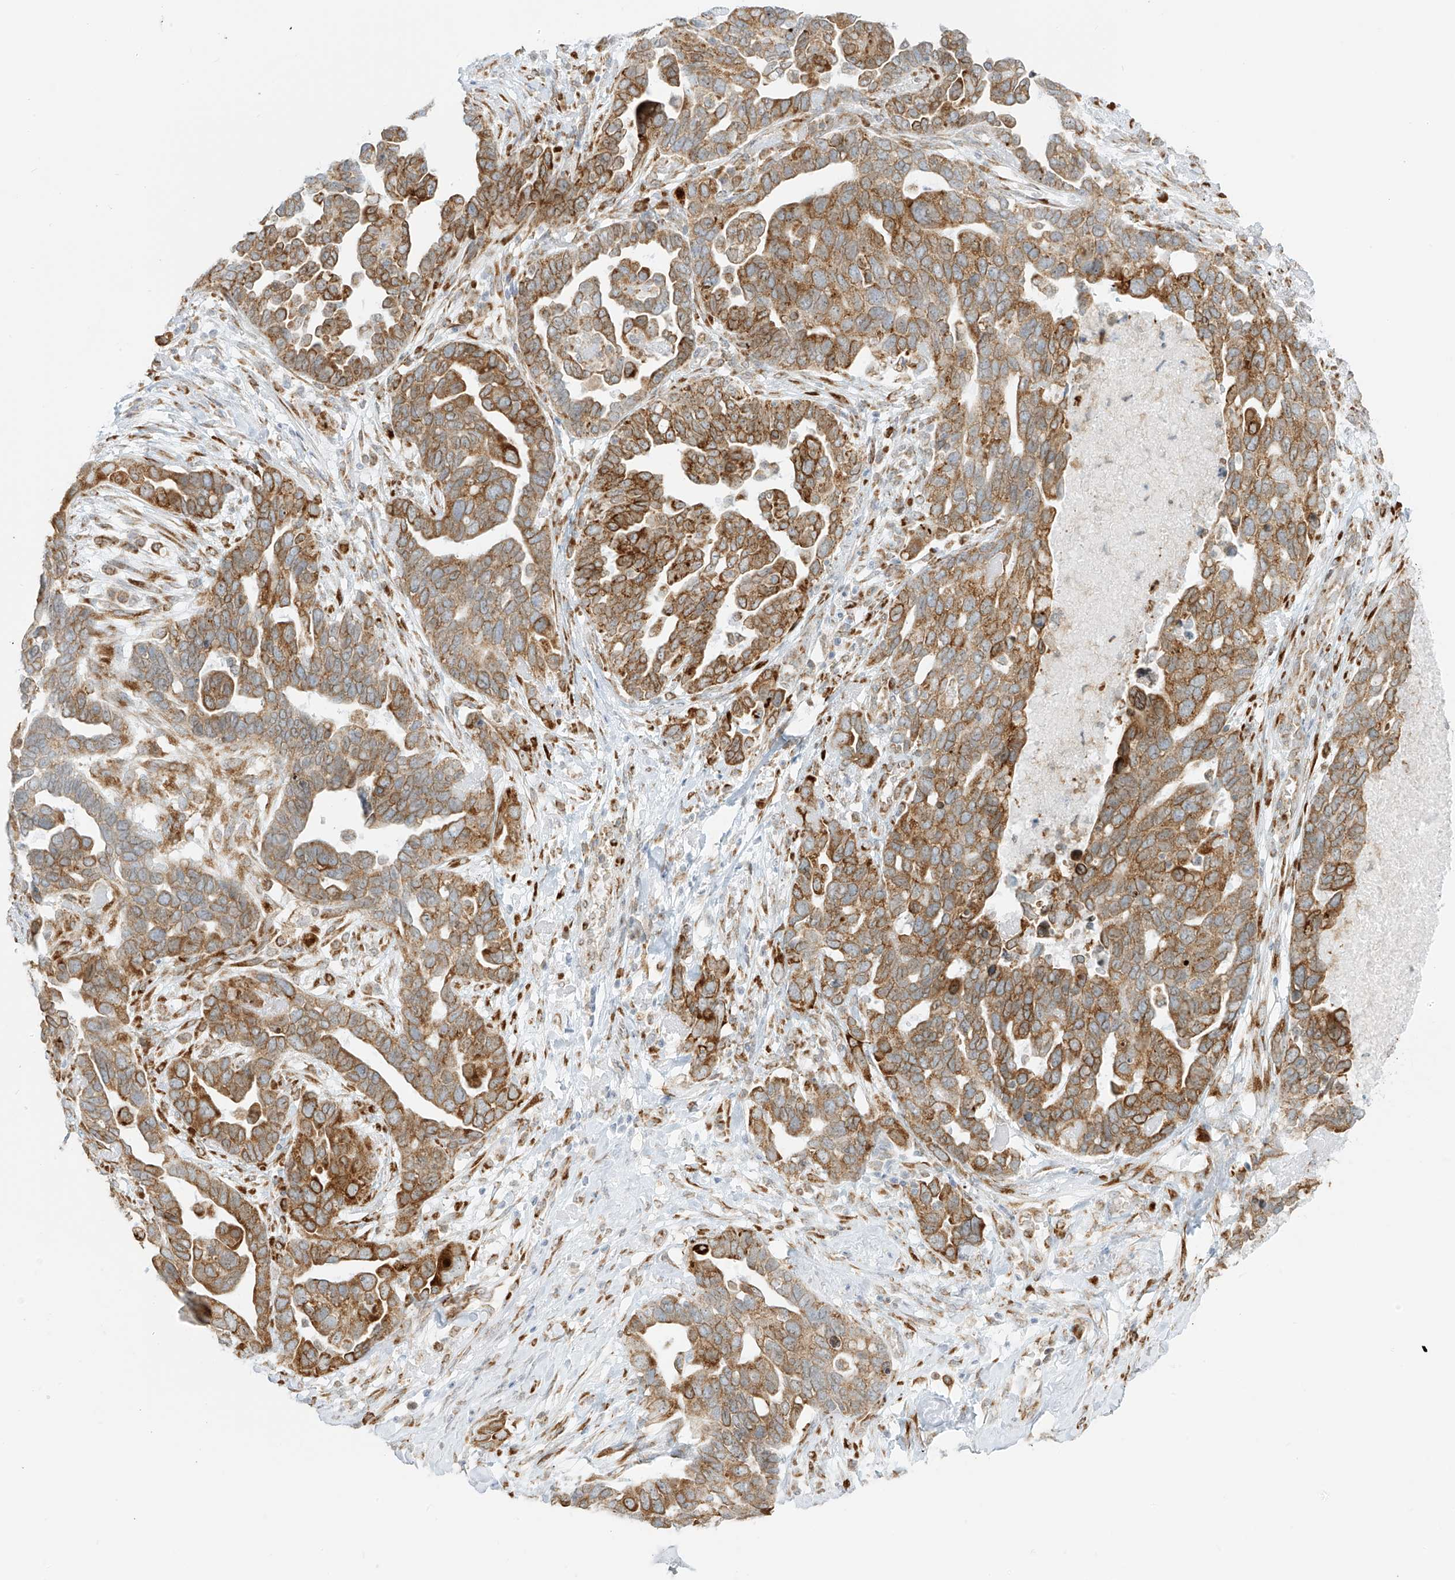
{"staining": {"intensity": "strong", "quantity": ">75%", "location": "cytoplasmic/membranous"}, "tissue": "ovarian cancer", "cell_type": "Tumor cells", "image_type": "cancer", "snomed": [{"axis": "morphology", "description": "Cystadenocarcinoma, serous, NOS"}, {"axis": "topography", "description": "Ovary"}], "caption": "Strong cytoplasmic/membranous expression for a protein is seen in about >75% of tumor cells of ovarian cancer using IHC.", "gene": "LRRC59", "patient": {"sex": "female", "age": 54}}